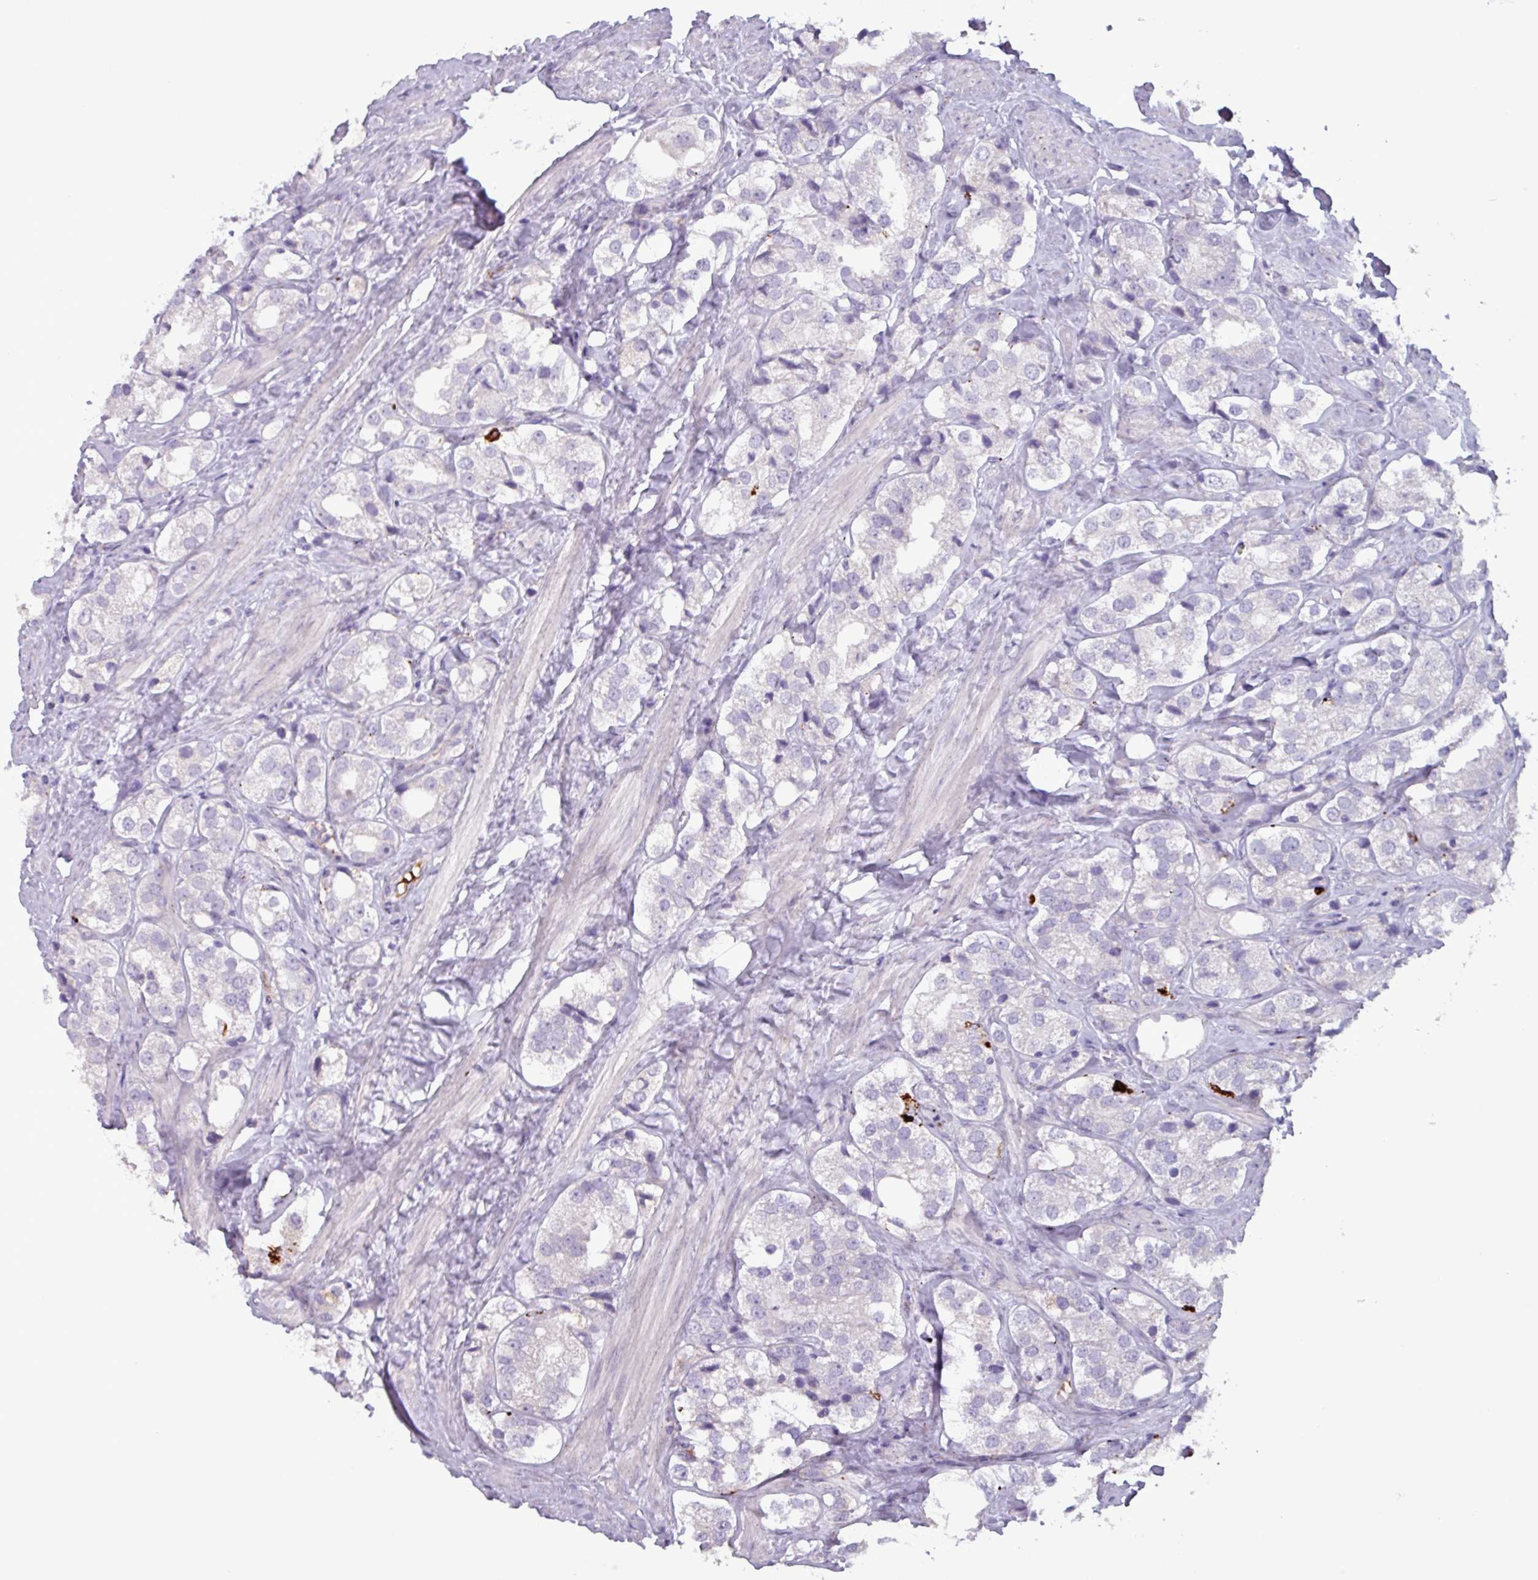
{"staining": {"intensity": "negative", "quantity": "none", "location": "none"}, "tissue": "prostate cancer", "cell_type": "Tumor cells", "image_type": "cancer", "snomed": [{"axis": "morphology", "description": "Adenocarcinoma, NOS"}, {"axis": "topography", "description": "Prostate"}], "caption": "Tumor cells show no significant protein positivity in prostate adenocarcinoma.", "gene": "PLIN2", "patient": {"sex": "male", "age": 79}}